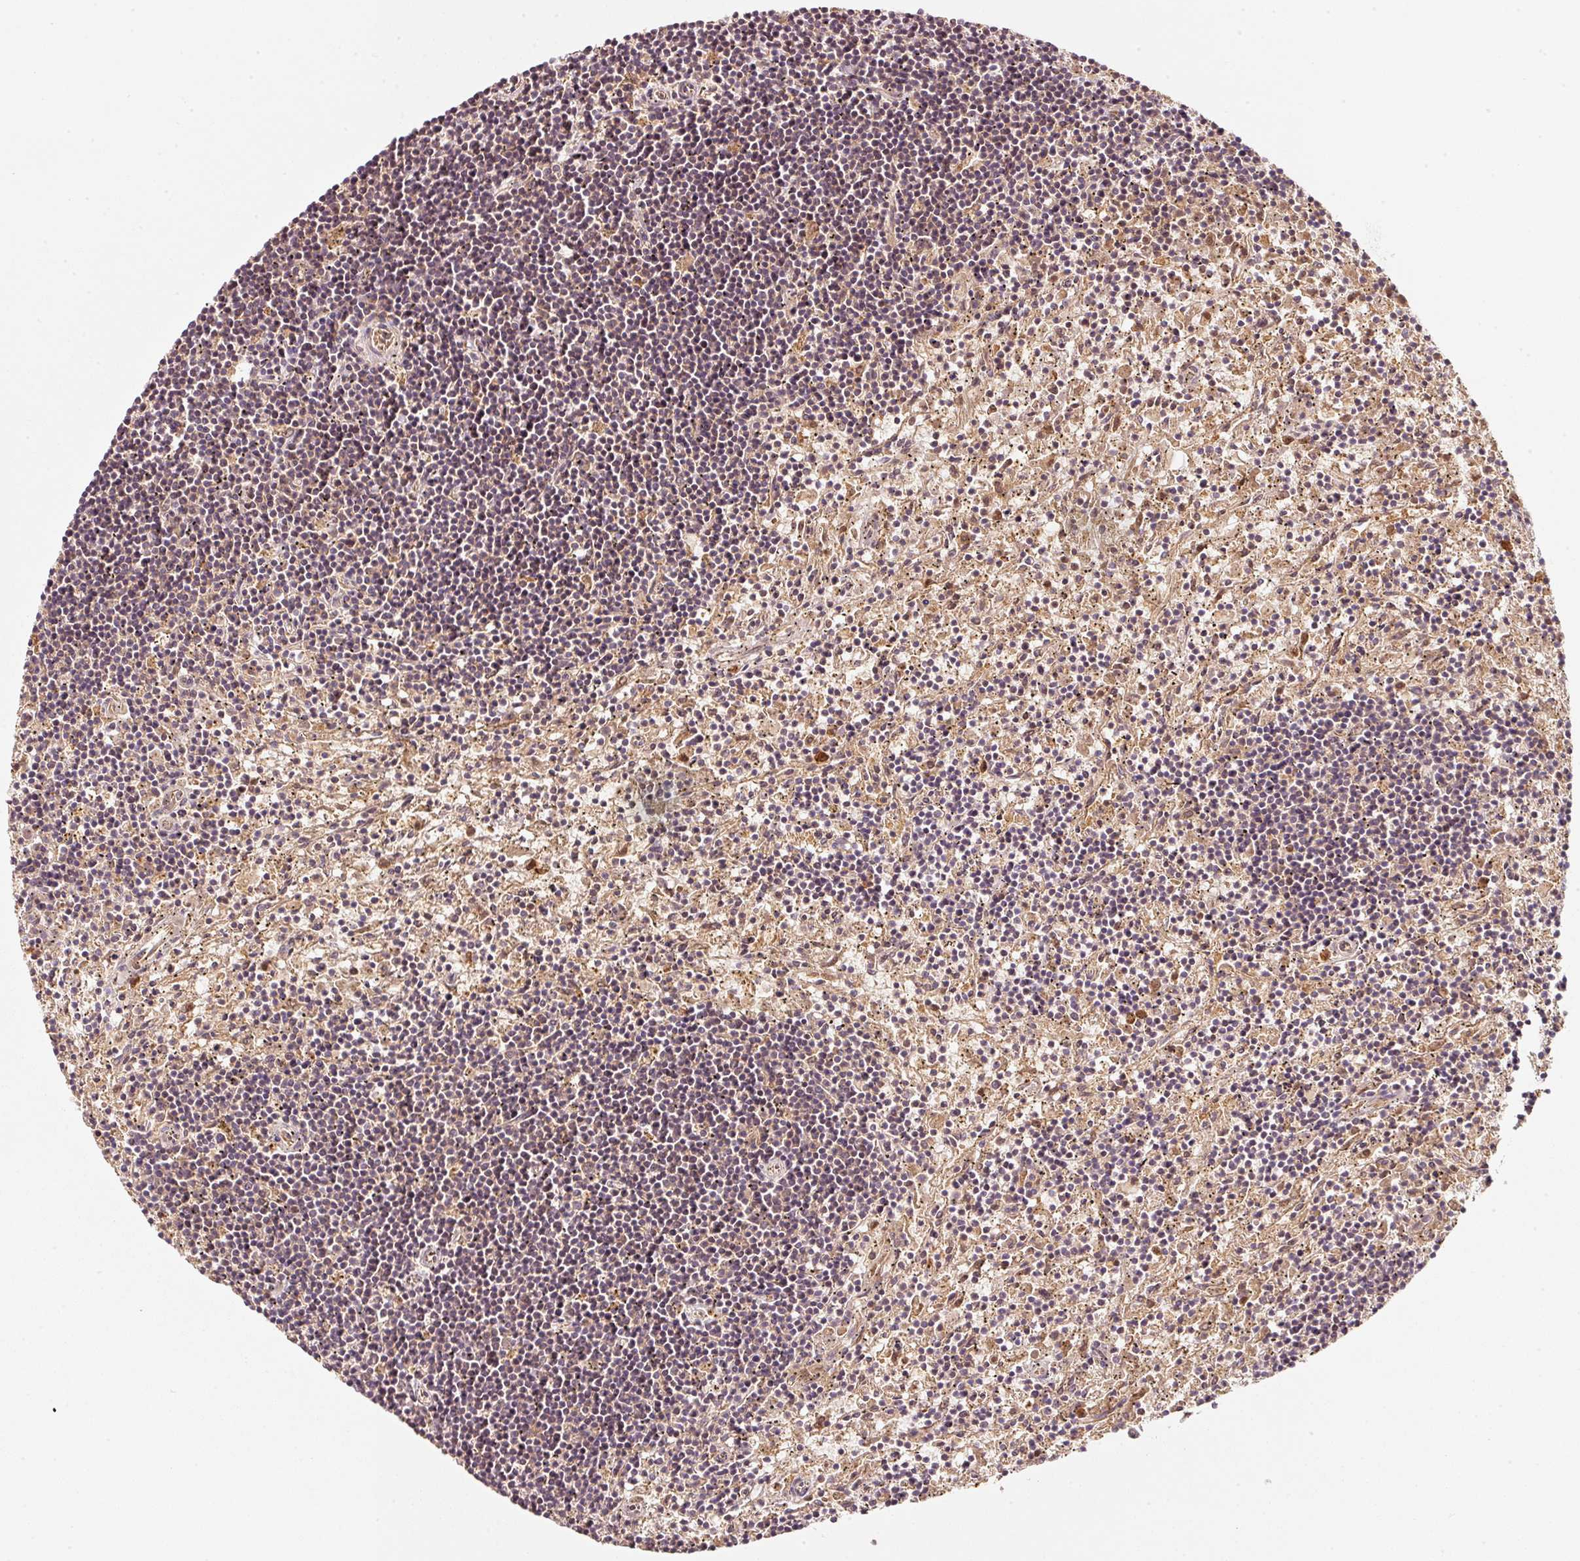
{"staining": {"intensity": "weak", "quantity": "<25%", "location": "cytoplasmic/membranous"}, "tissue": "lymphoma", "cell_type": "Tumor cells", "image_type": "cancer", "snomed": [{"axis": "morphology", "description": "Malignant lymphoma, non-Hodgkin's type, Low grade"}, {"axis": "topography", "description": "Spleen"}], "caption": "A high-resolution micrograph shows immunohistochemistry staining of malignant lymphoma, non-Hodgkin's type (low-grade), which exhibits no significant staining in tumor cells.", "gene": "RRAS2", "patient": {"sex": "male", "age": 76}}